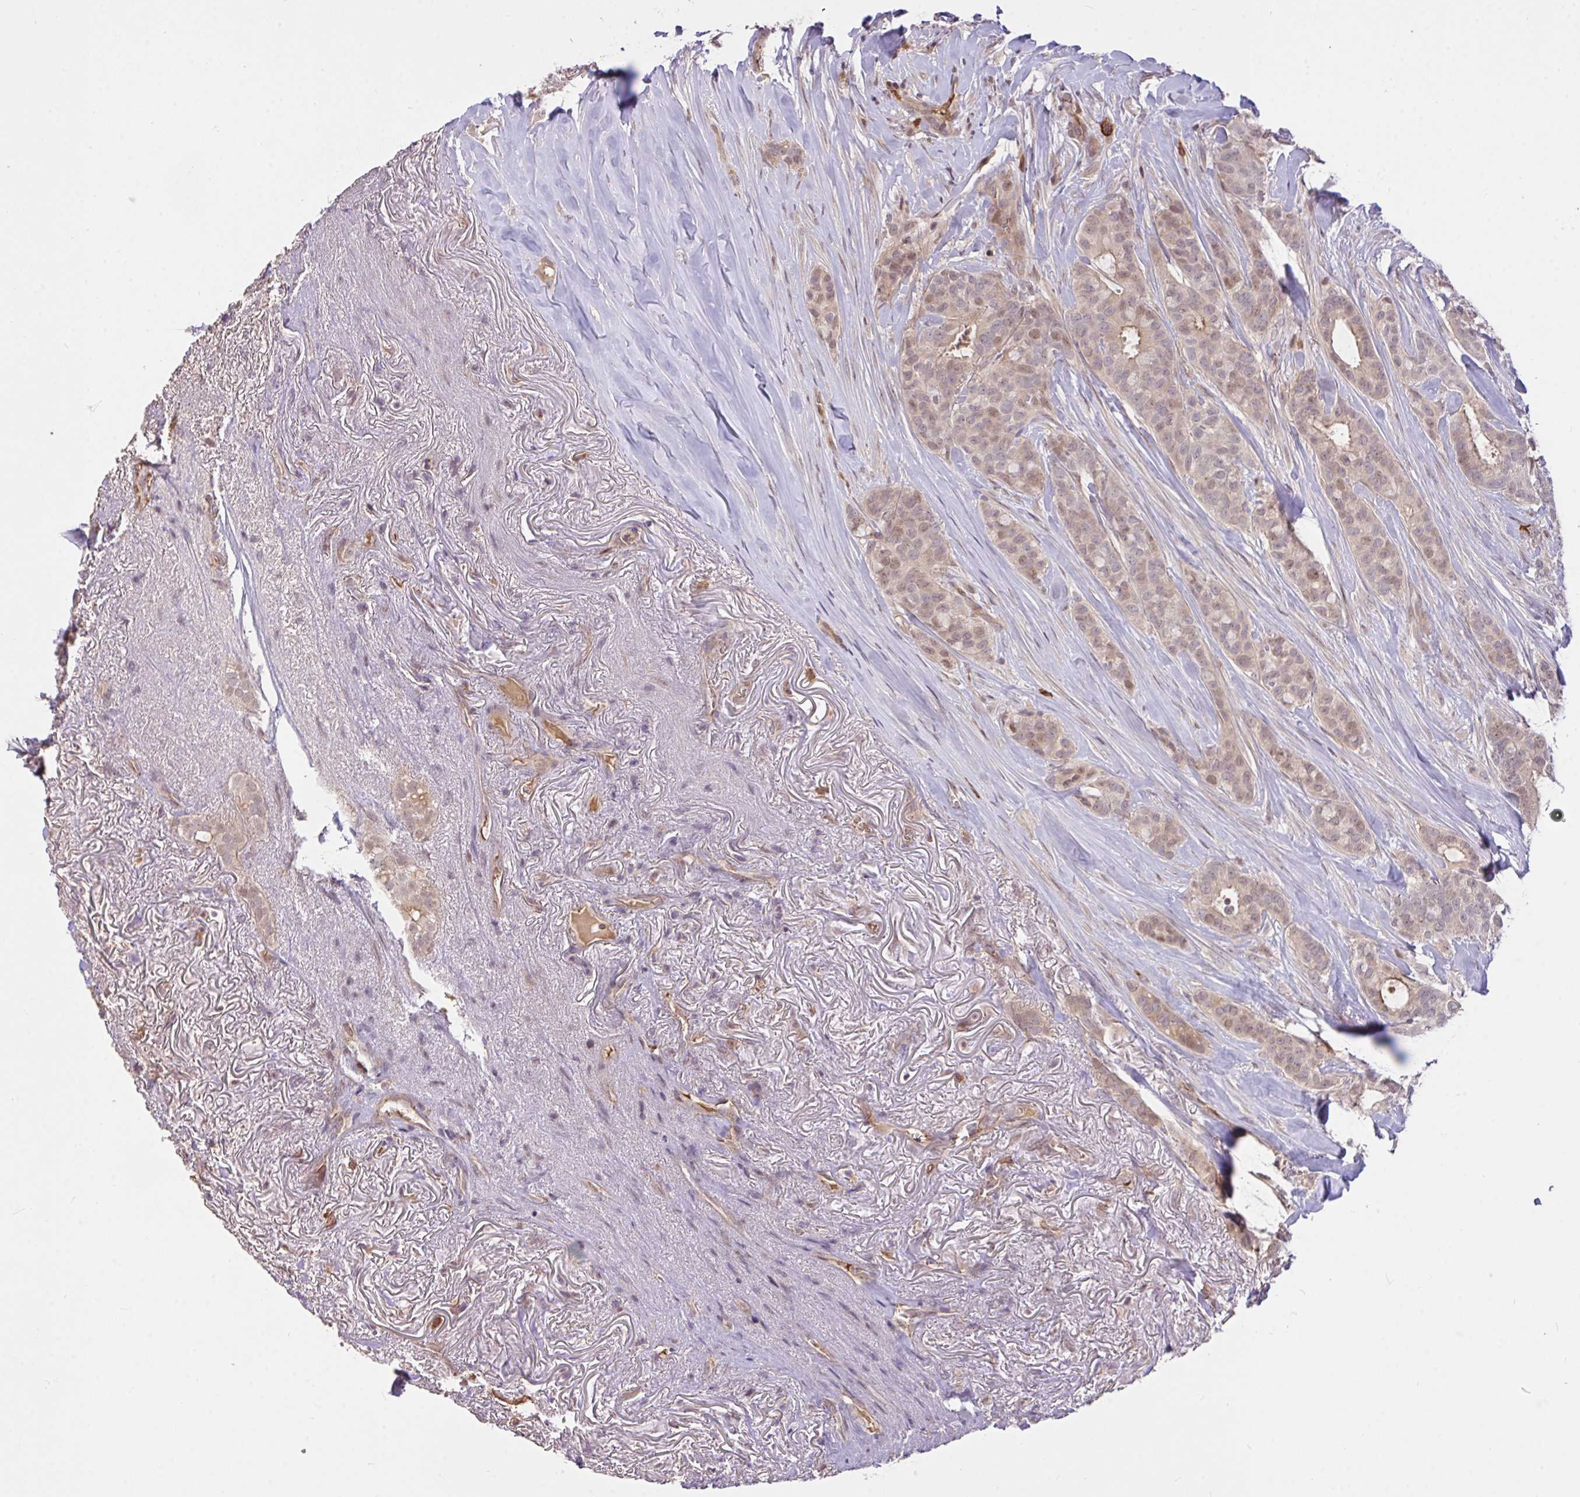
{"staining": {"intensity": "weak", "quantity": "25%-75%", "location": "nuclear"}, "tissue": "breast cancer", "cell_type": "Tumor cells", "image_type": "cancer", "snomed": [{"axis": "morphology", "description": "Duct carcinoma"}, {"axis": "topography", "description": "Breast"}], "caption": "IHC (DAB (3,3'-diaminobenzidine)) staining of human breast cancer shows weak nuclear protein positivity in about 25%-75% of tumor cells. (Stains: DAB (3,3'-diaminobenzidine) in brown, nuclei in blue, Microscopy: brightfield microscopy at high magnification).", "gene": "FCER1A", "patient": {"sex": "female", "age": 84}}